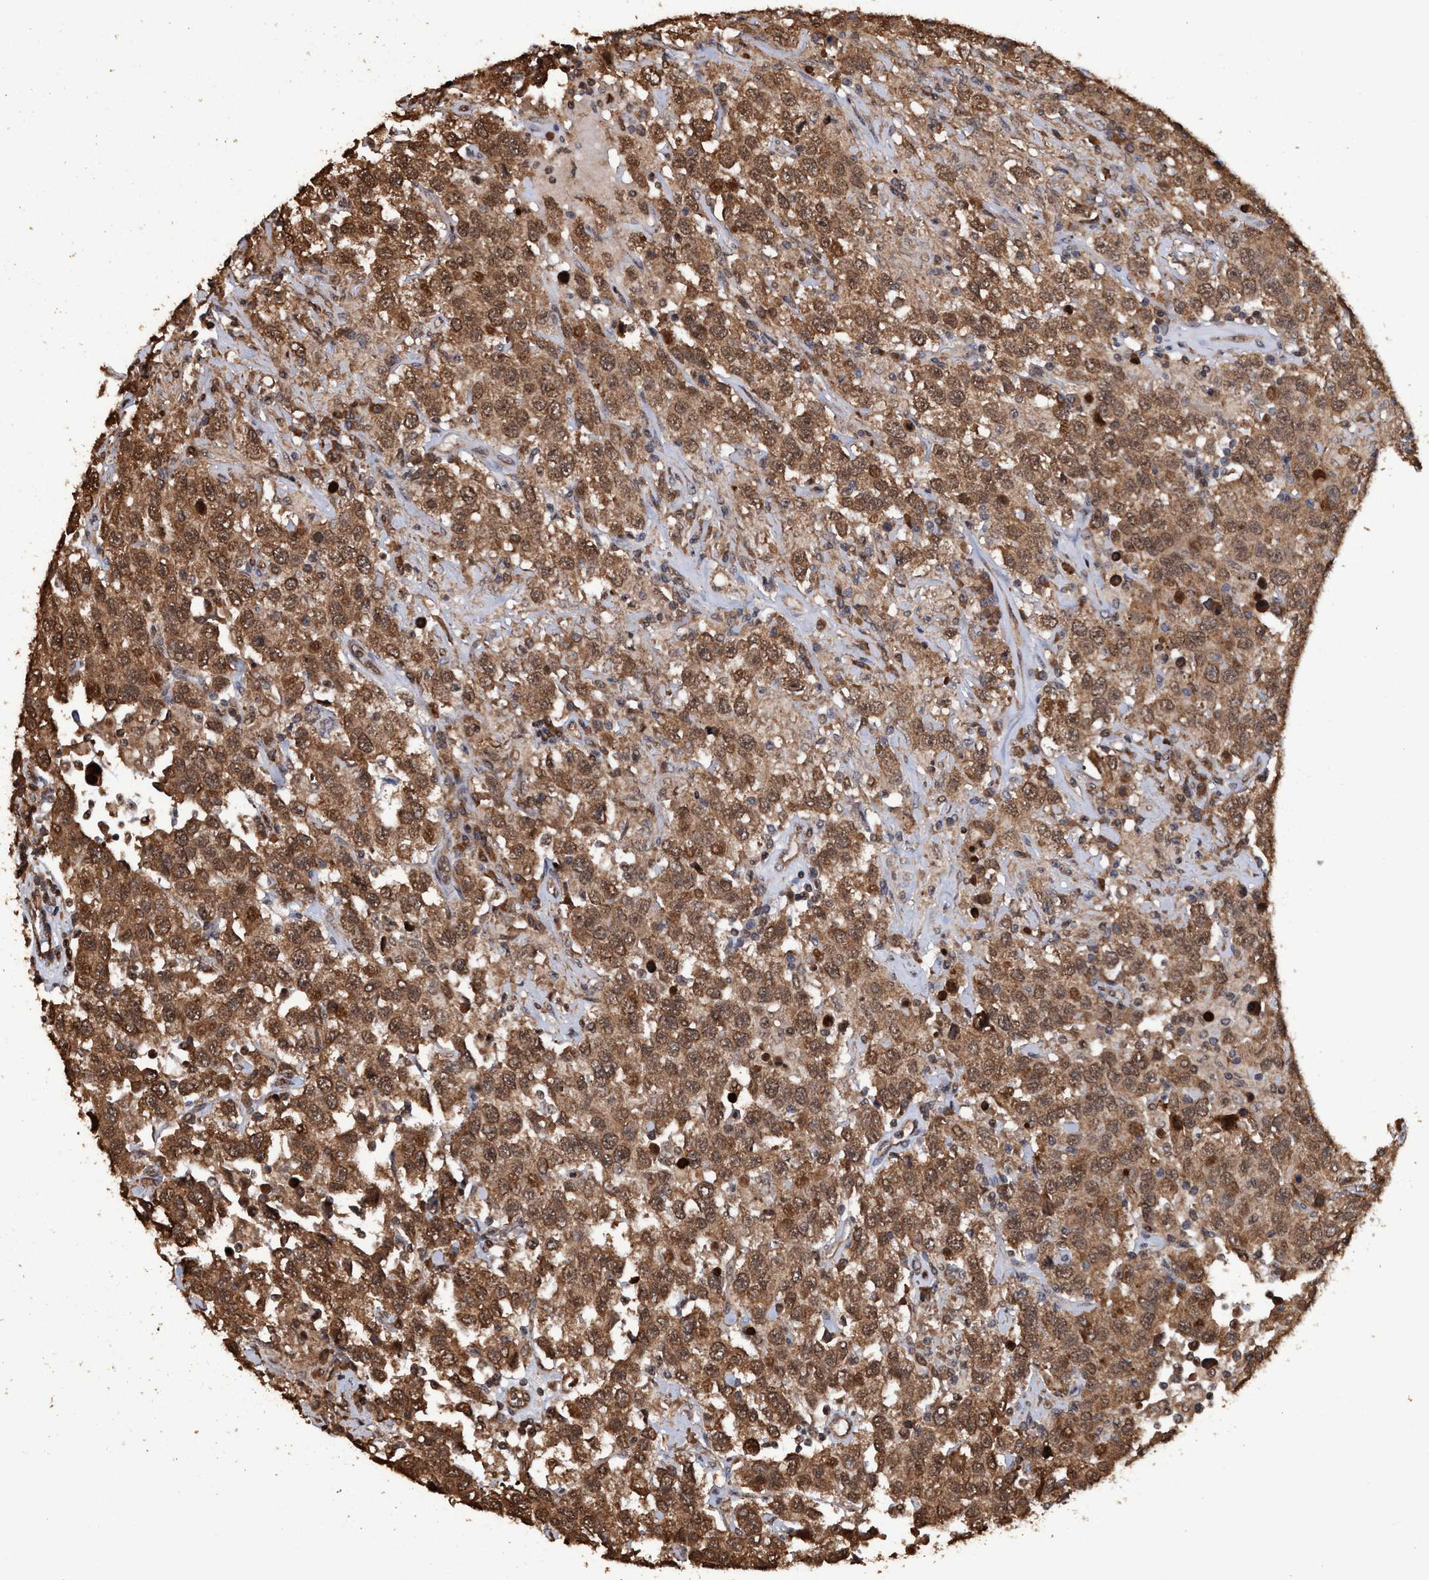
{"staining": {"intensity": "moderate", "quantity": ">75%", "location": "cytoplasmic/membranous,nuclear"}, "tissue": "testis cancer", "cell_type": "Tumor cells", "image_type": "cancer", "snomed": [{"axis": "morphology", "description": "Seminoma, NOS"}, {"axis": "topography", "description": "Testis"}], "caption": "This is an image of immunohistochemistry (IHC) staining of testis seminoma, which shows moderate staining in the cytoplasmic/membranous and nuclear of tumor cells.", "gene": "TRPC7", "patient": {"sex": "male", "age": 41}}